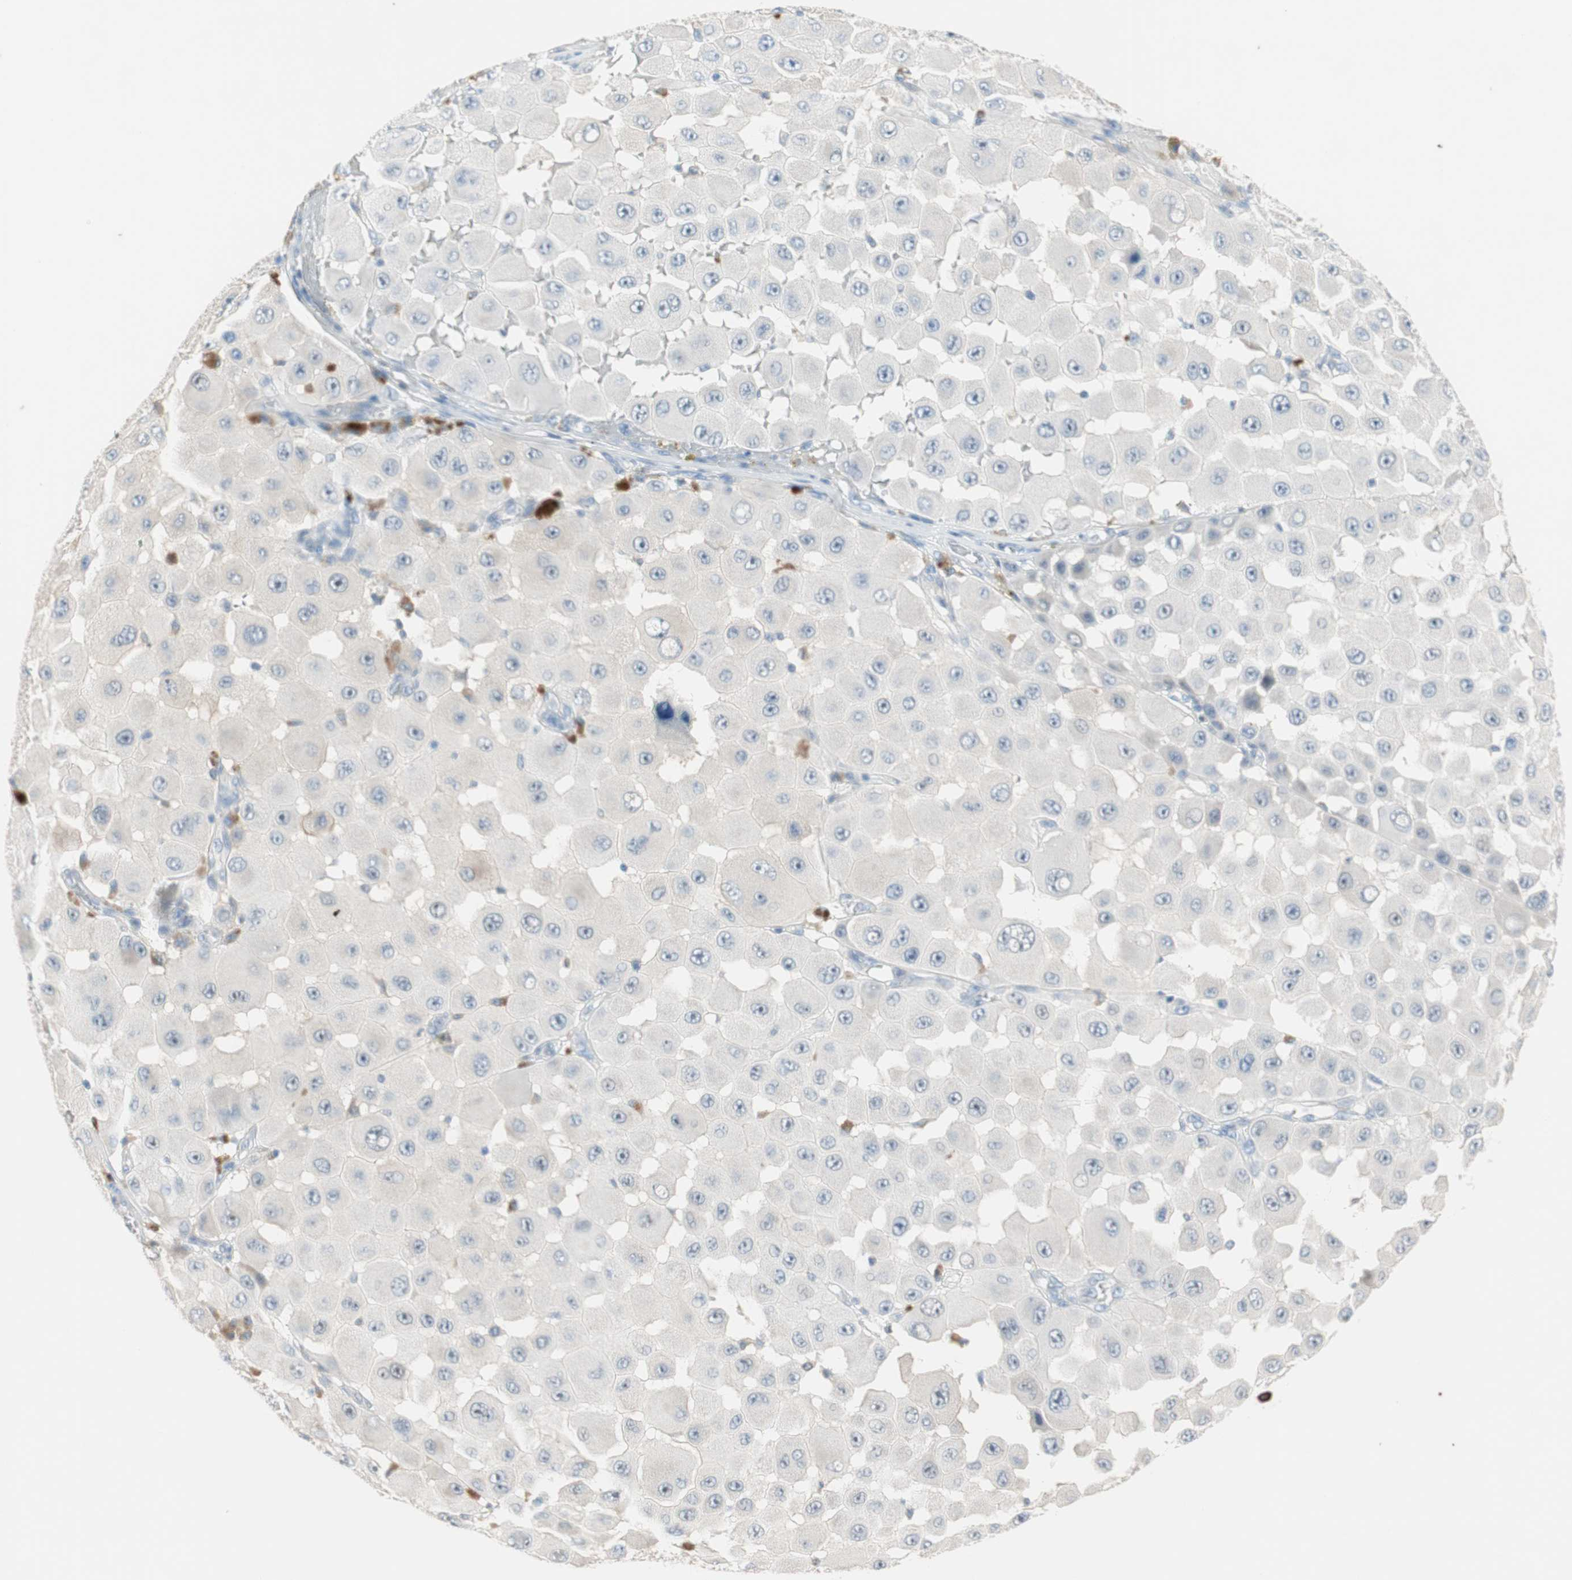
{"staining": {"intensity": "negative", "quantity": "none", "location": "none"}, "tissue": "melanoma", "cell_type": "Tumor cells", "image_type": "cancer", "snomed": [{"axis": "morphology", "description": "Malignant melanoma, NOS"}, {"axis": "topography", "description": "Skin"}], "caption": "Tumor cells are negative for protein expression in human malignant melanoma. Nuclei are stained in blue.", "gene": "PDZK1", "patient": {"sex": "female", "age": 81}}